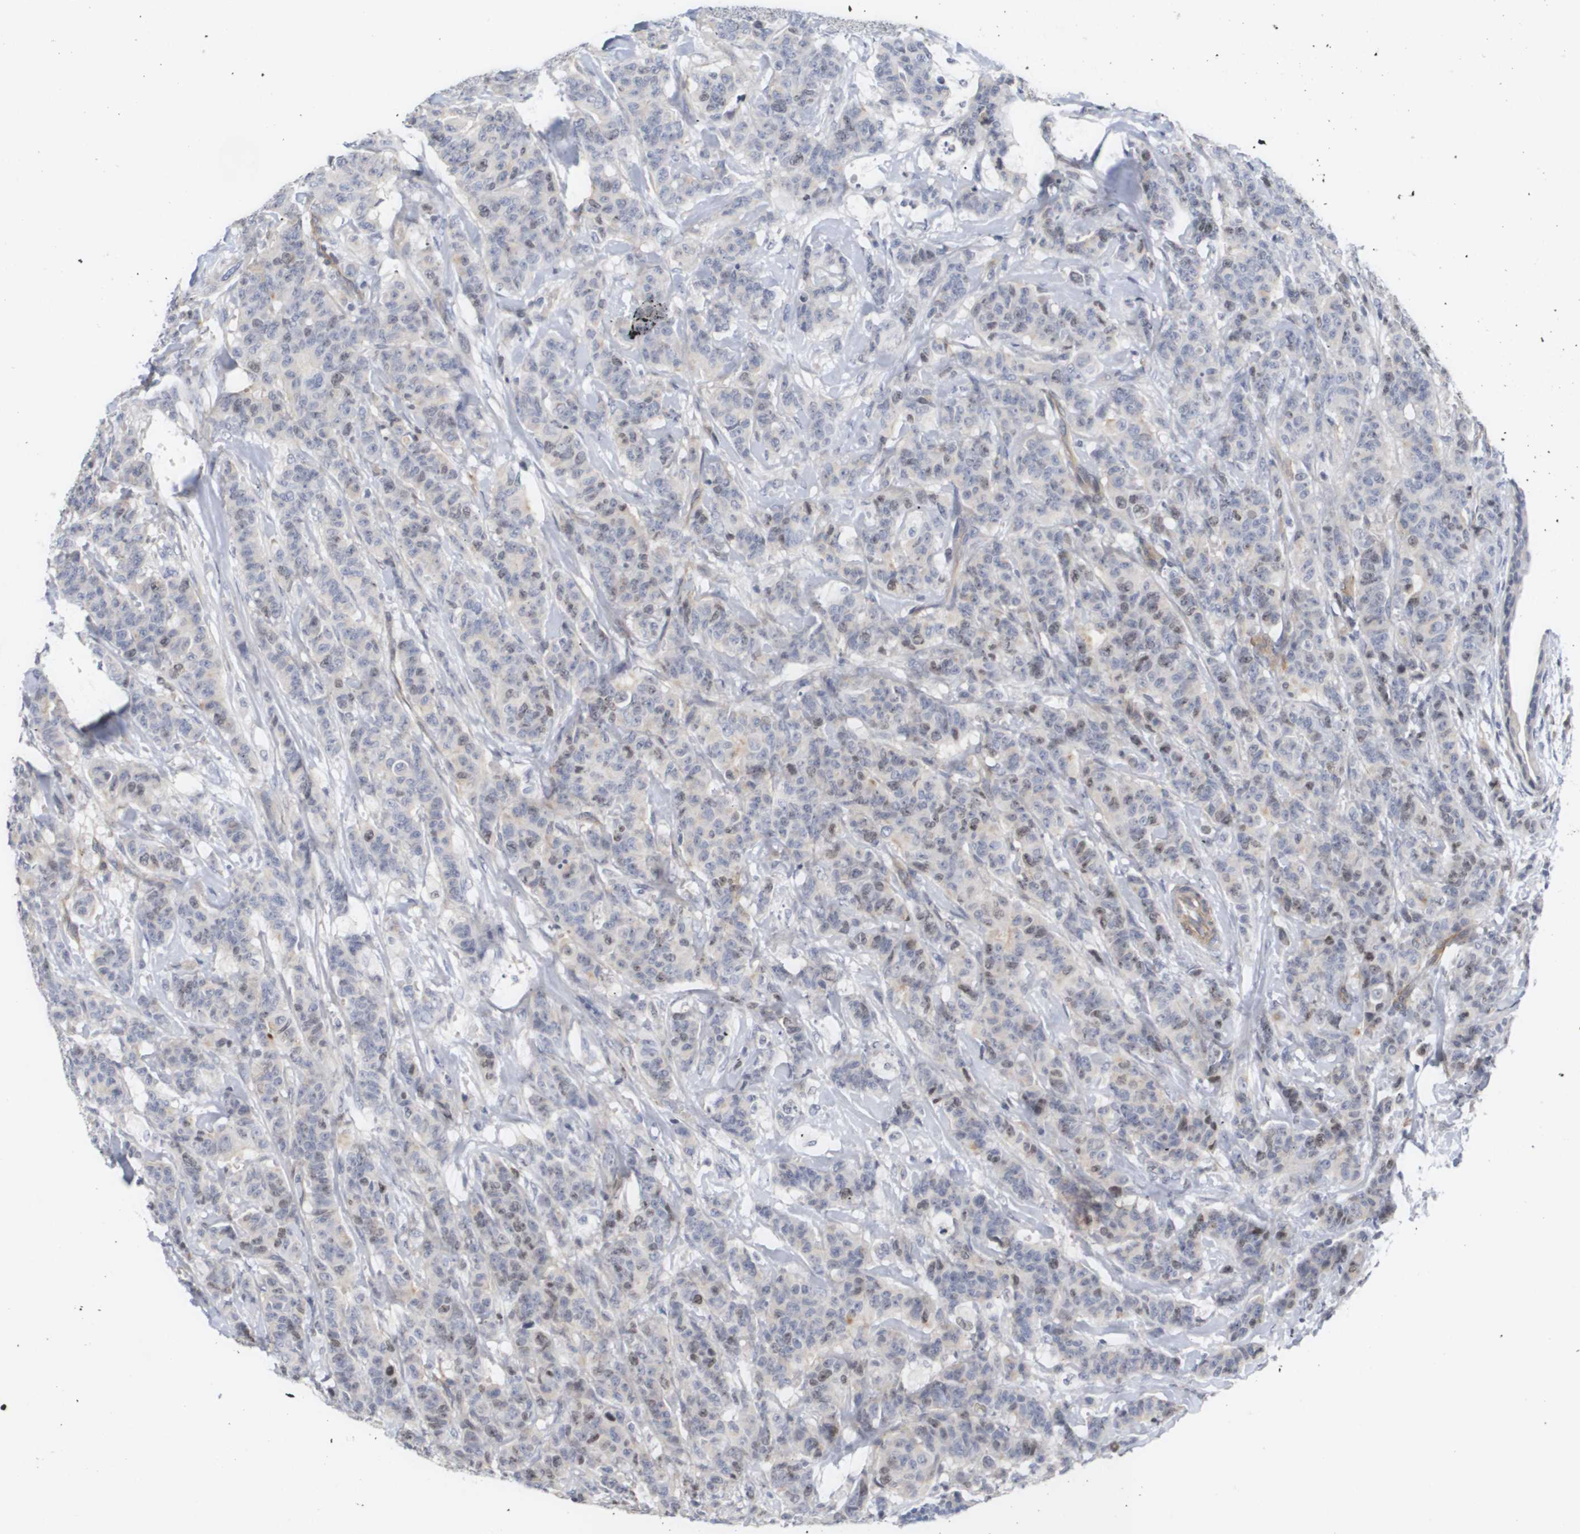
{"staining": {"intensity": "weak", "quantity": "<25%", "location": "nuclear"}, "tissue": "breast cancer", "cell_type": "Tumor cells", "image_type": "cancer", "snomed": [{"axis": "morphology", "description": "Normal tissue, NOS"}, {"axis": "morphology", "description": "Duct carcinoma"}, {"axis": "topography", "description": "Breast"}], "caption": "This is an immunohistochemistry micrograph of breast infiltrating ductal carcinoma. There is no expression in tumor cells.", "gene": "CYB561", "patient": {"sex": "female", "age": 40}}